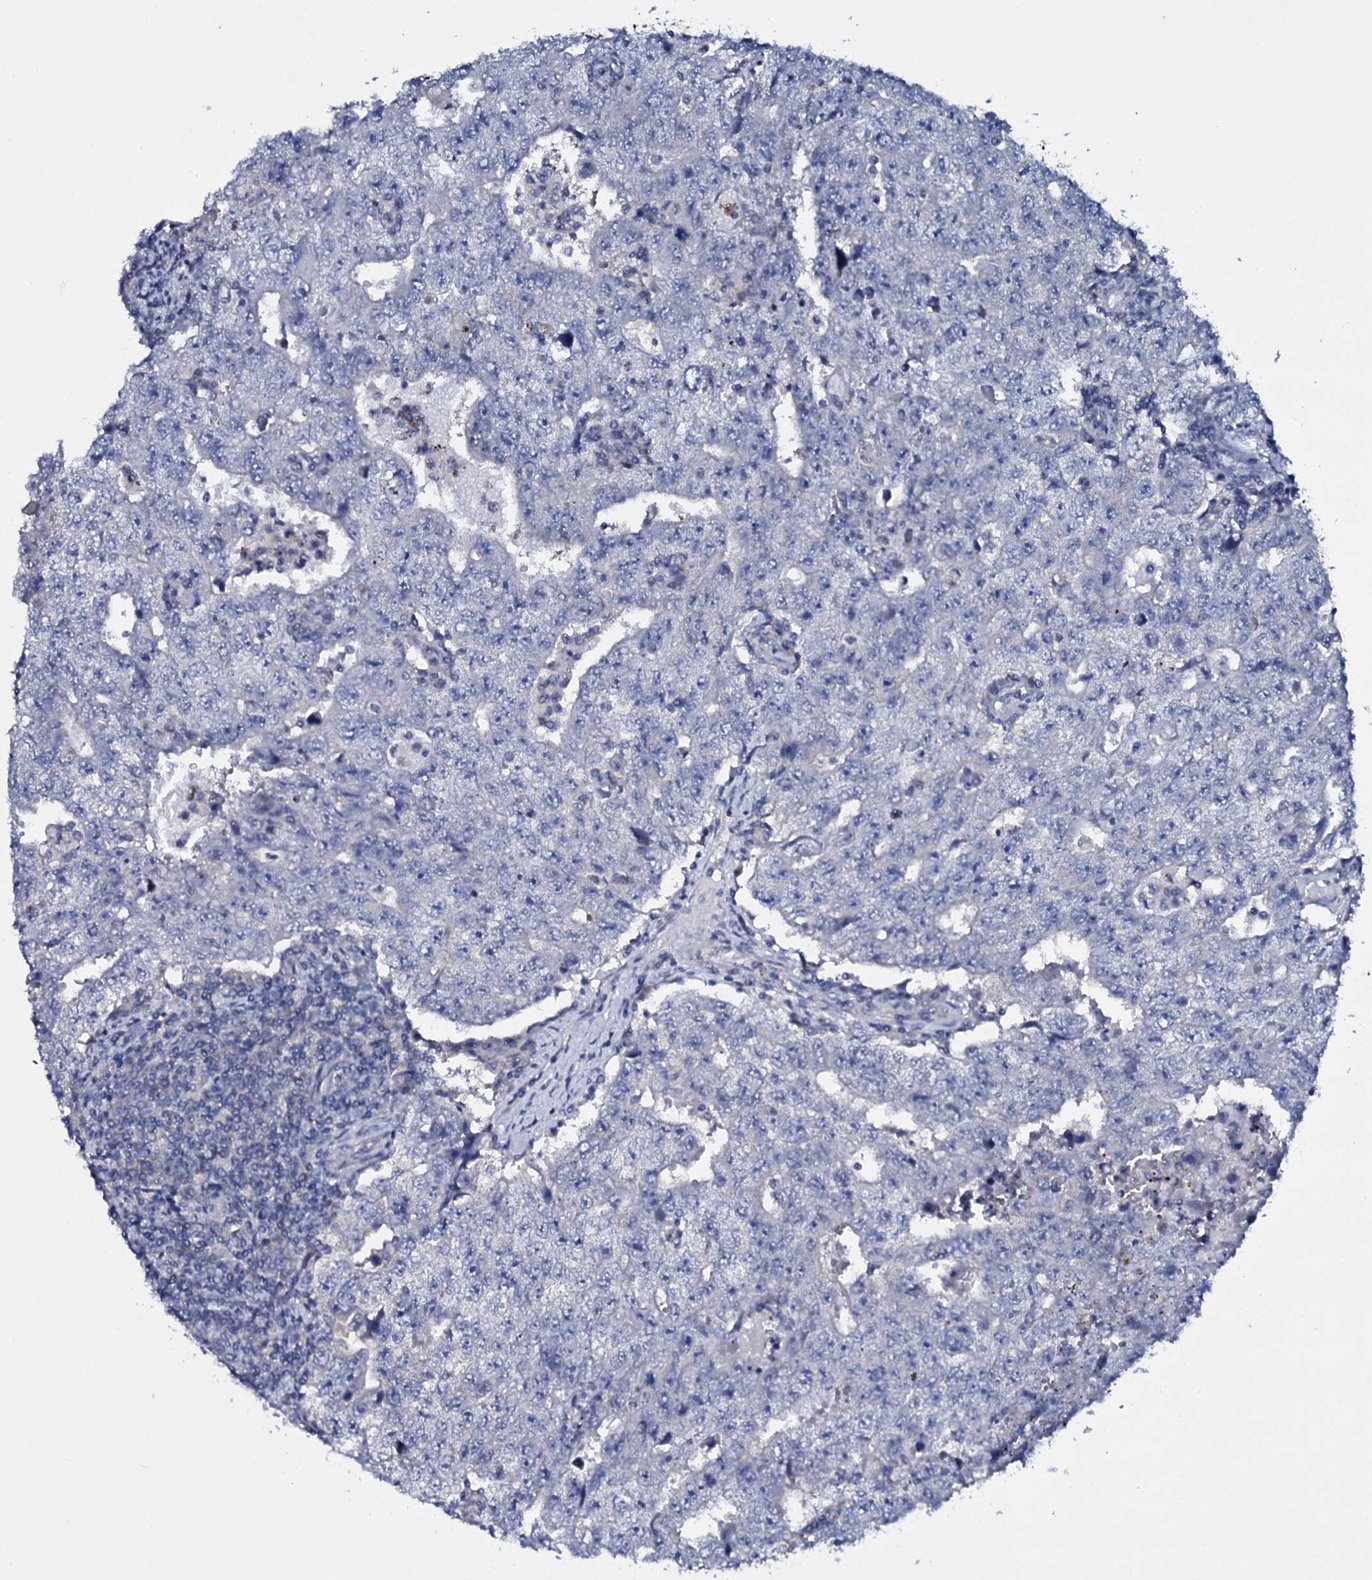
{"staining": {"intensity": "negative", "quantity": "none", "location": "none"}, "tissue": "testis cancer", "cell_type": "Tumor cells", "image_type": "cancer", "snomed": [{"axis": "morphology", "description": "Carcinoma, Embryonal, NOS"}, {"axis": "topography", "description": "Testis"}], "caption": "The histopathology image displays no significant expression in tumor cells of testis cancer. (Stains: DAB immunohistochemistry with hematoxylin counter stain, Microscopy: brightfield microscopy at high magnification).", "gene": "TPGS2", "patient": {"sex": "male", "age": 17}}